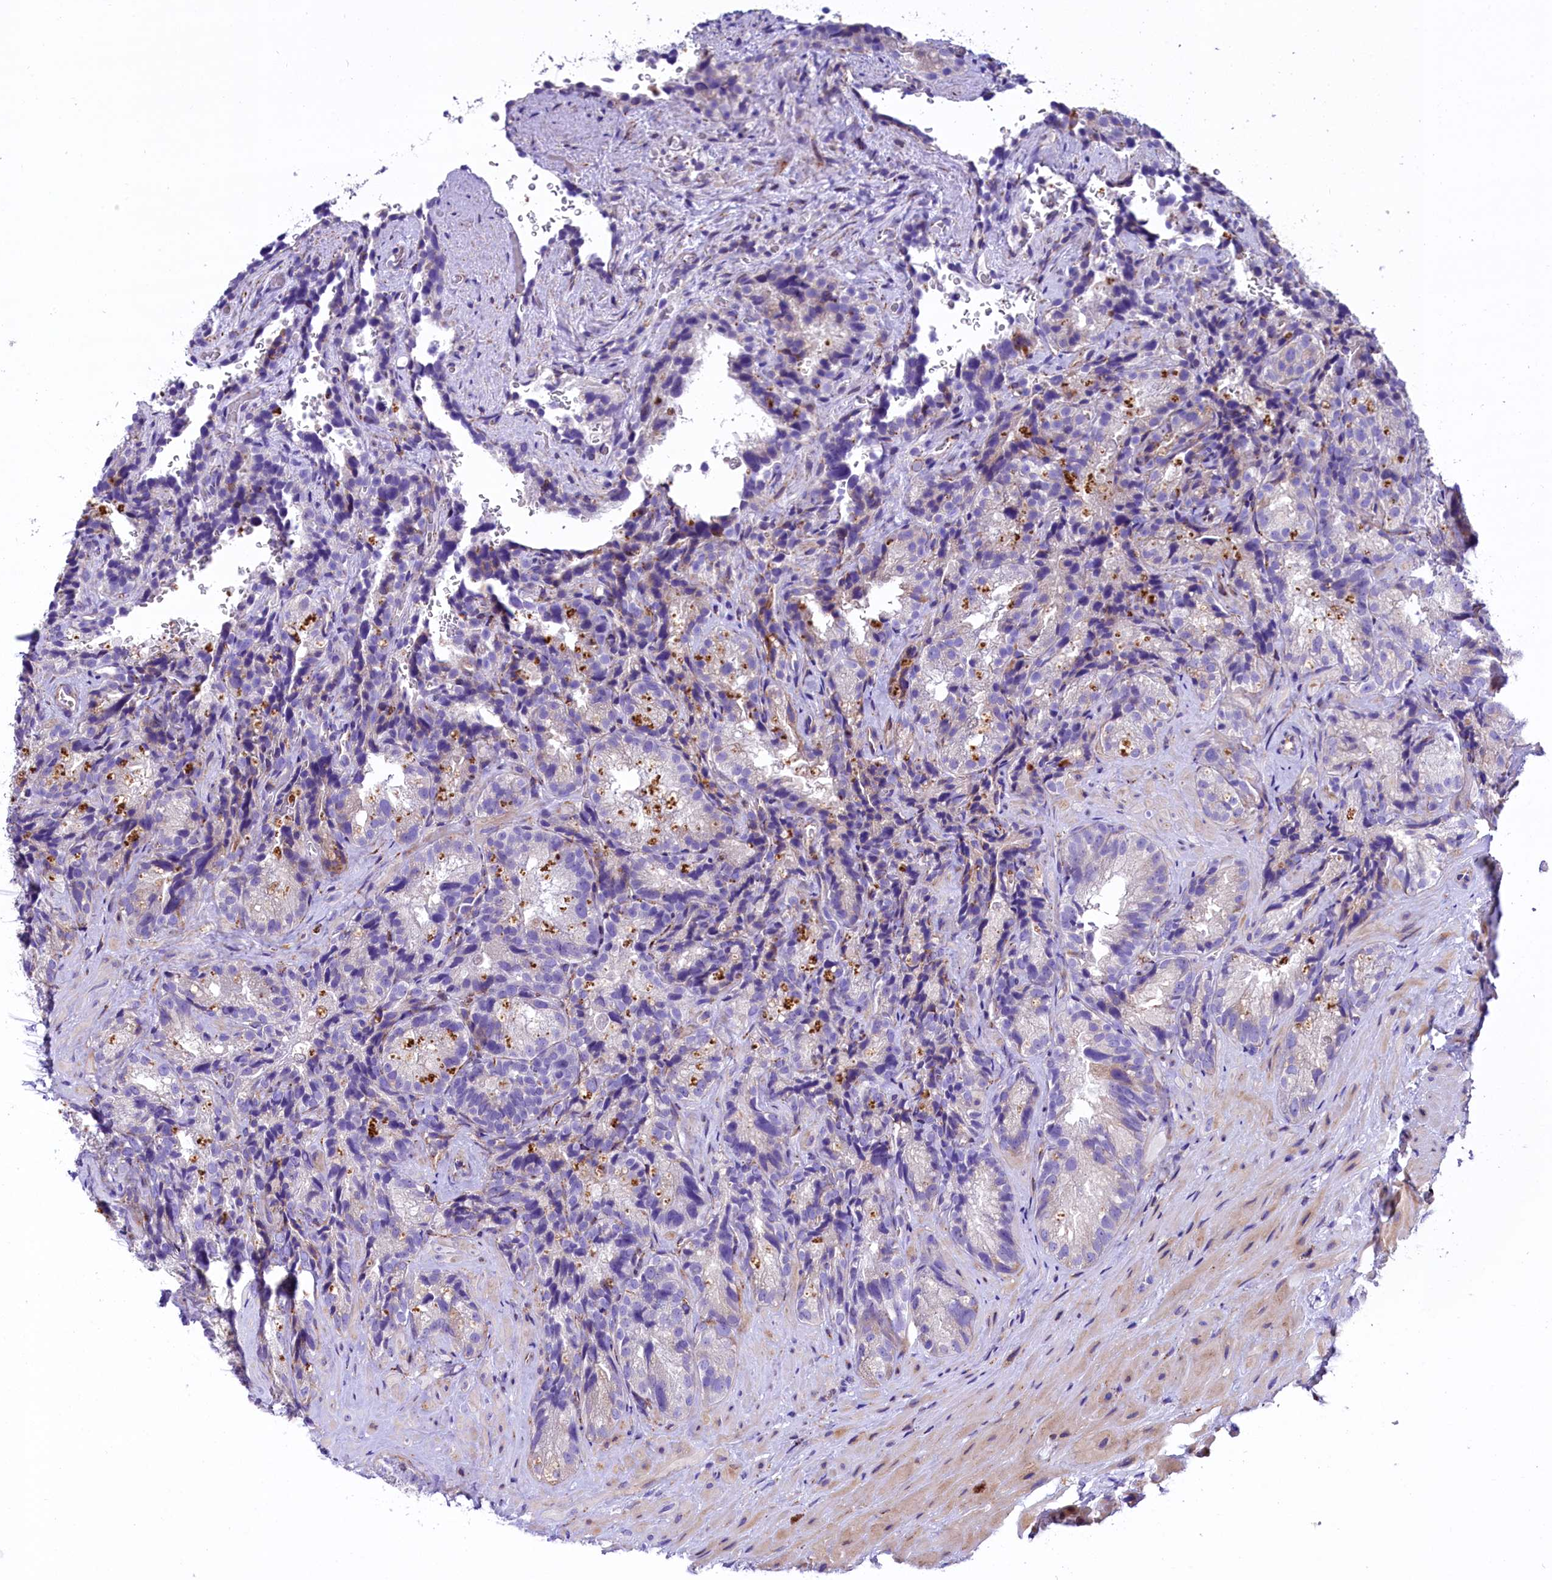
{"staining": {"intensity": "negative", "quantity": "none", "location": "none"}, "tissue": "seminal vesicle", "cell_type": "Glandular cells", "image_type": "normal", "snomed": [{"axis": "morphology", "description": "Normal tissue, NOS"}, {"axis": "topography", "description": "Seminal veicle"}], "caption": "A high-resolution histopathology image shows immunohistochemistry staining of benign seminal vesicle, which shows no significant expression in glandular cells.", "gene": "CMTR2", "patient": {"sex": "male", "age": 58}}